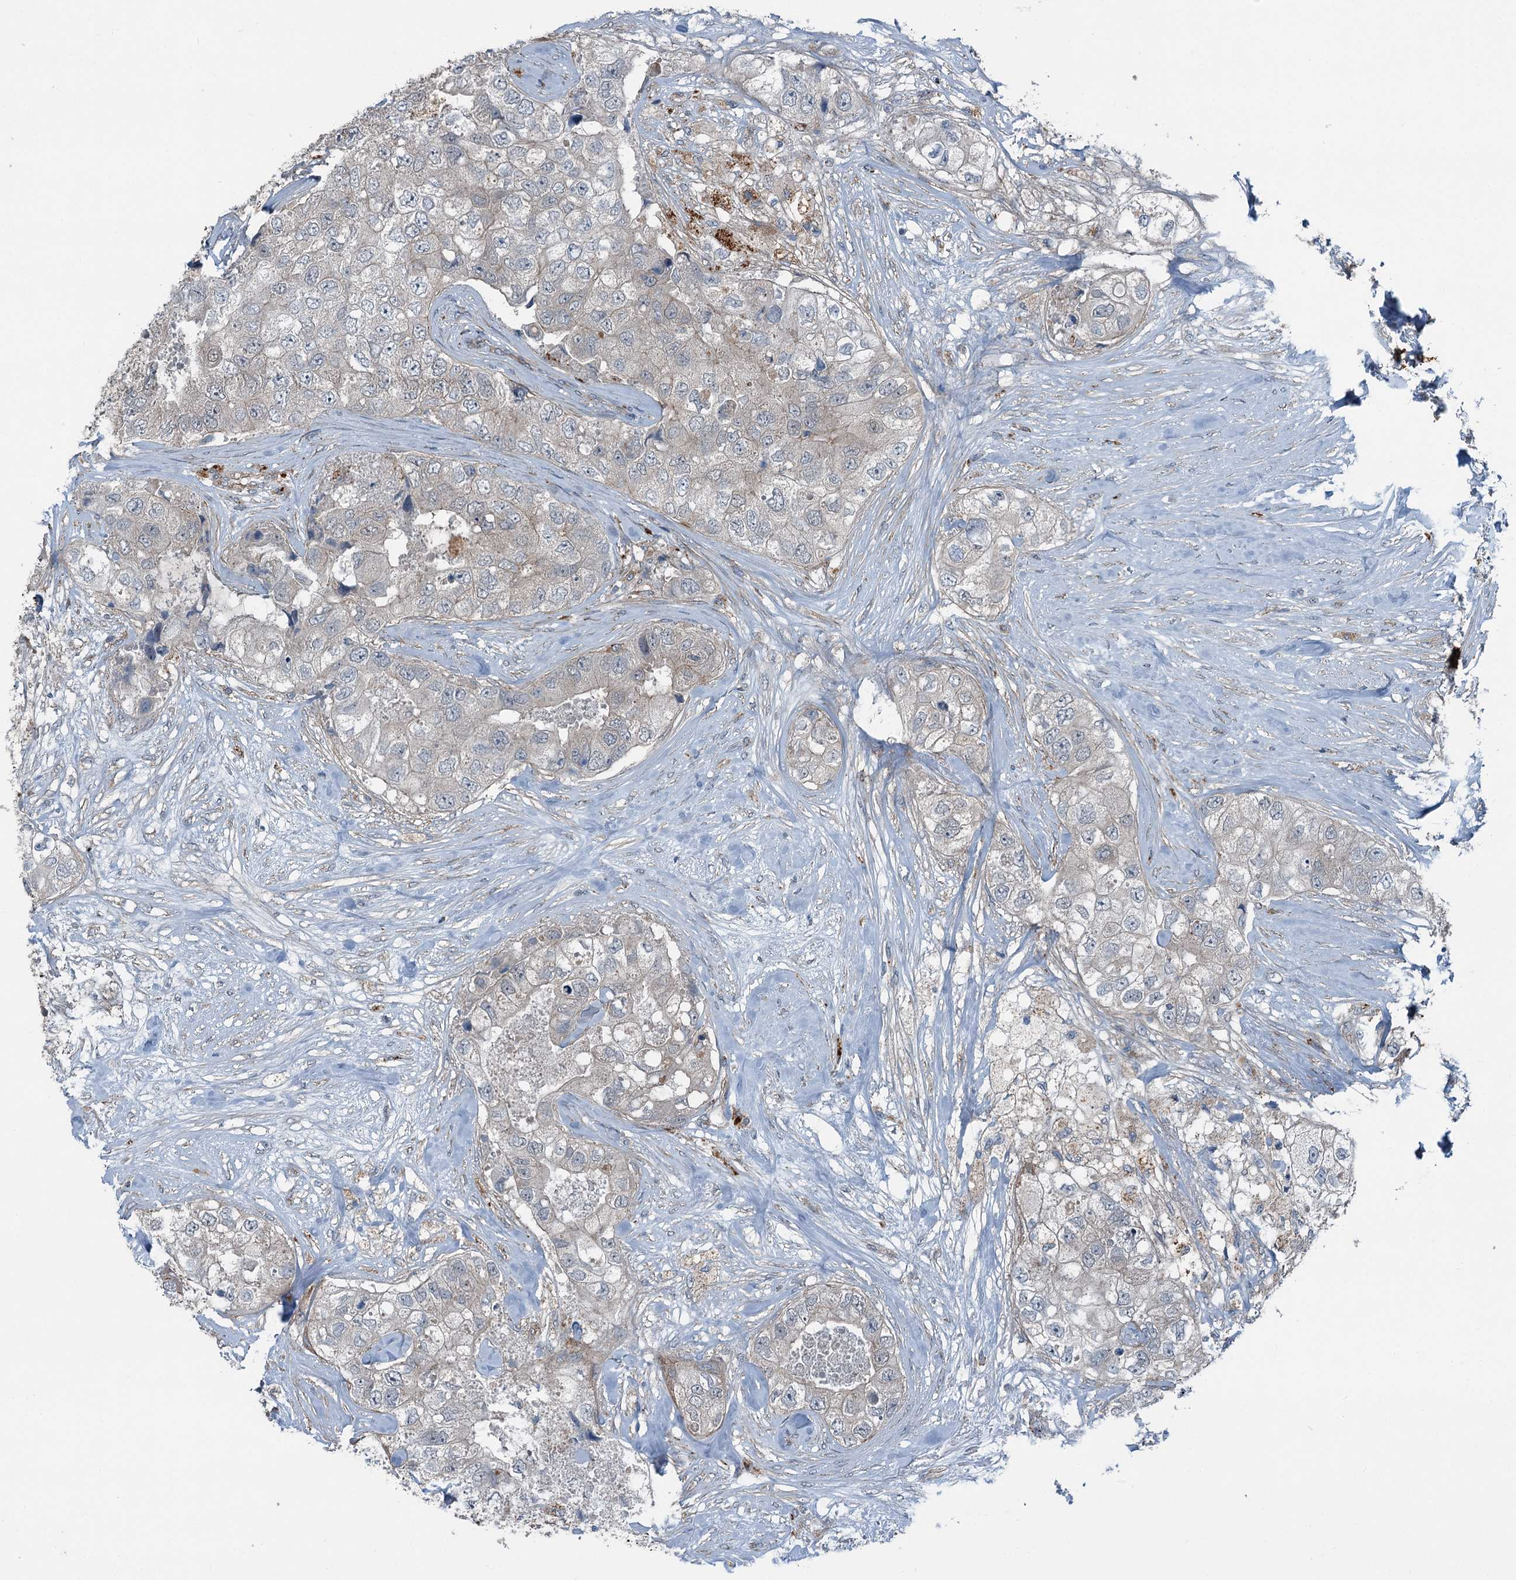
{"staining": {"intensity": "negative", "quantity": "none", "location": "none"}, "tissue": "breast cancer", "cell_type": "Tumor cells", "image_type": "cancer", "snomed": [{"axis": "morphology", "description": "Duct carcinoma"}, {"axis": "topography", "description": "Breast"}], "caption": "Image shows no protein staining in tumor cells of breast infiltrating ductal carcinoma tissue. Nuclei are stained in blue.", "gene": "AXL", "patient": {"sex": "female", "age": 62}}